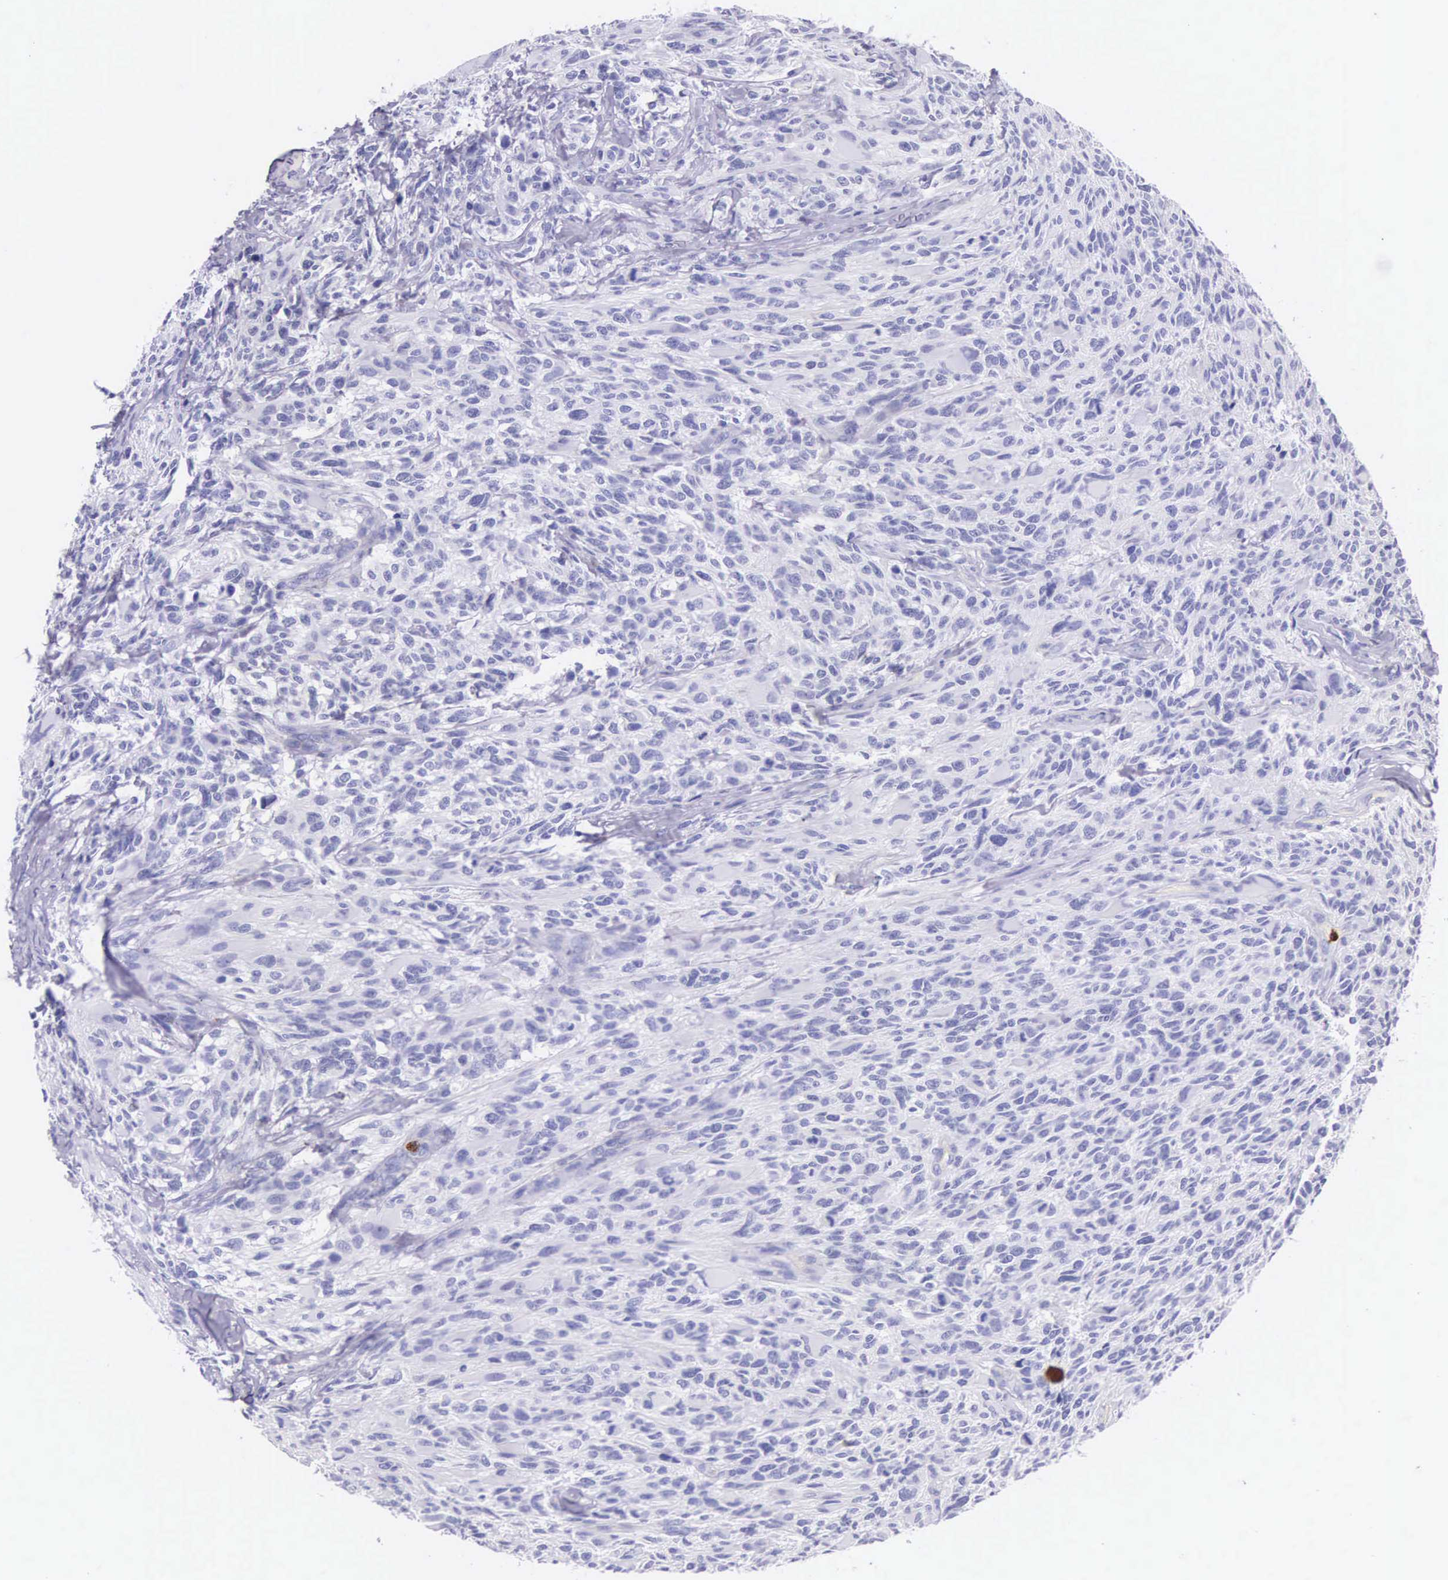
{"staining": {"intensity": "negative", "quantity": "none", "location": "none"}, "tissue": "glioma", "cell_type": "Tumor cells", "image_type": "cancer", "snomed": [{"axis": "morphology", "description": "Glioma, malignant, High grade"}, {"axis": "topography", "description": "Brain"}], "caption": "A high-resolution histopathology image shows immunohistochemistry staining of glioma, which displays no significant positivity in tumor cells.", "gene": "FCN1", "patient": {"sex": "male", "age": 69}}